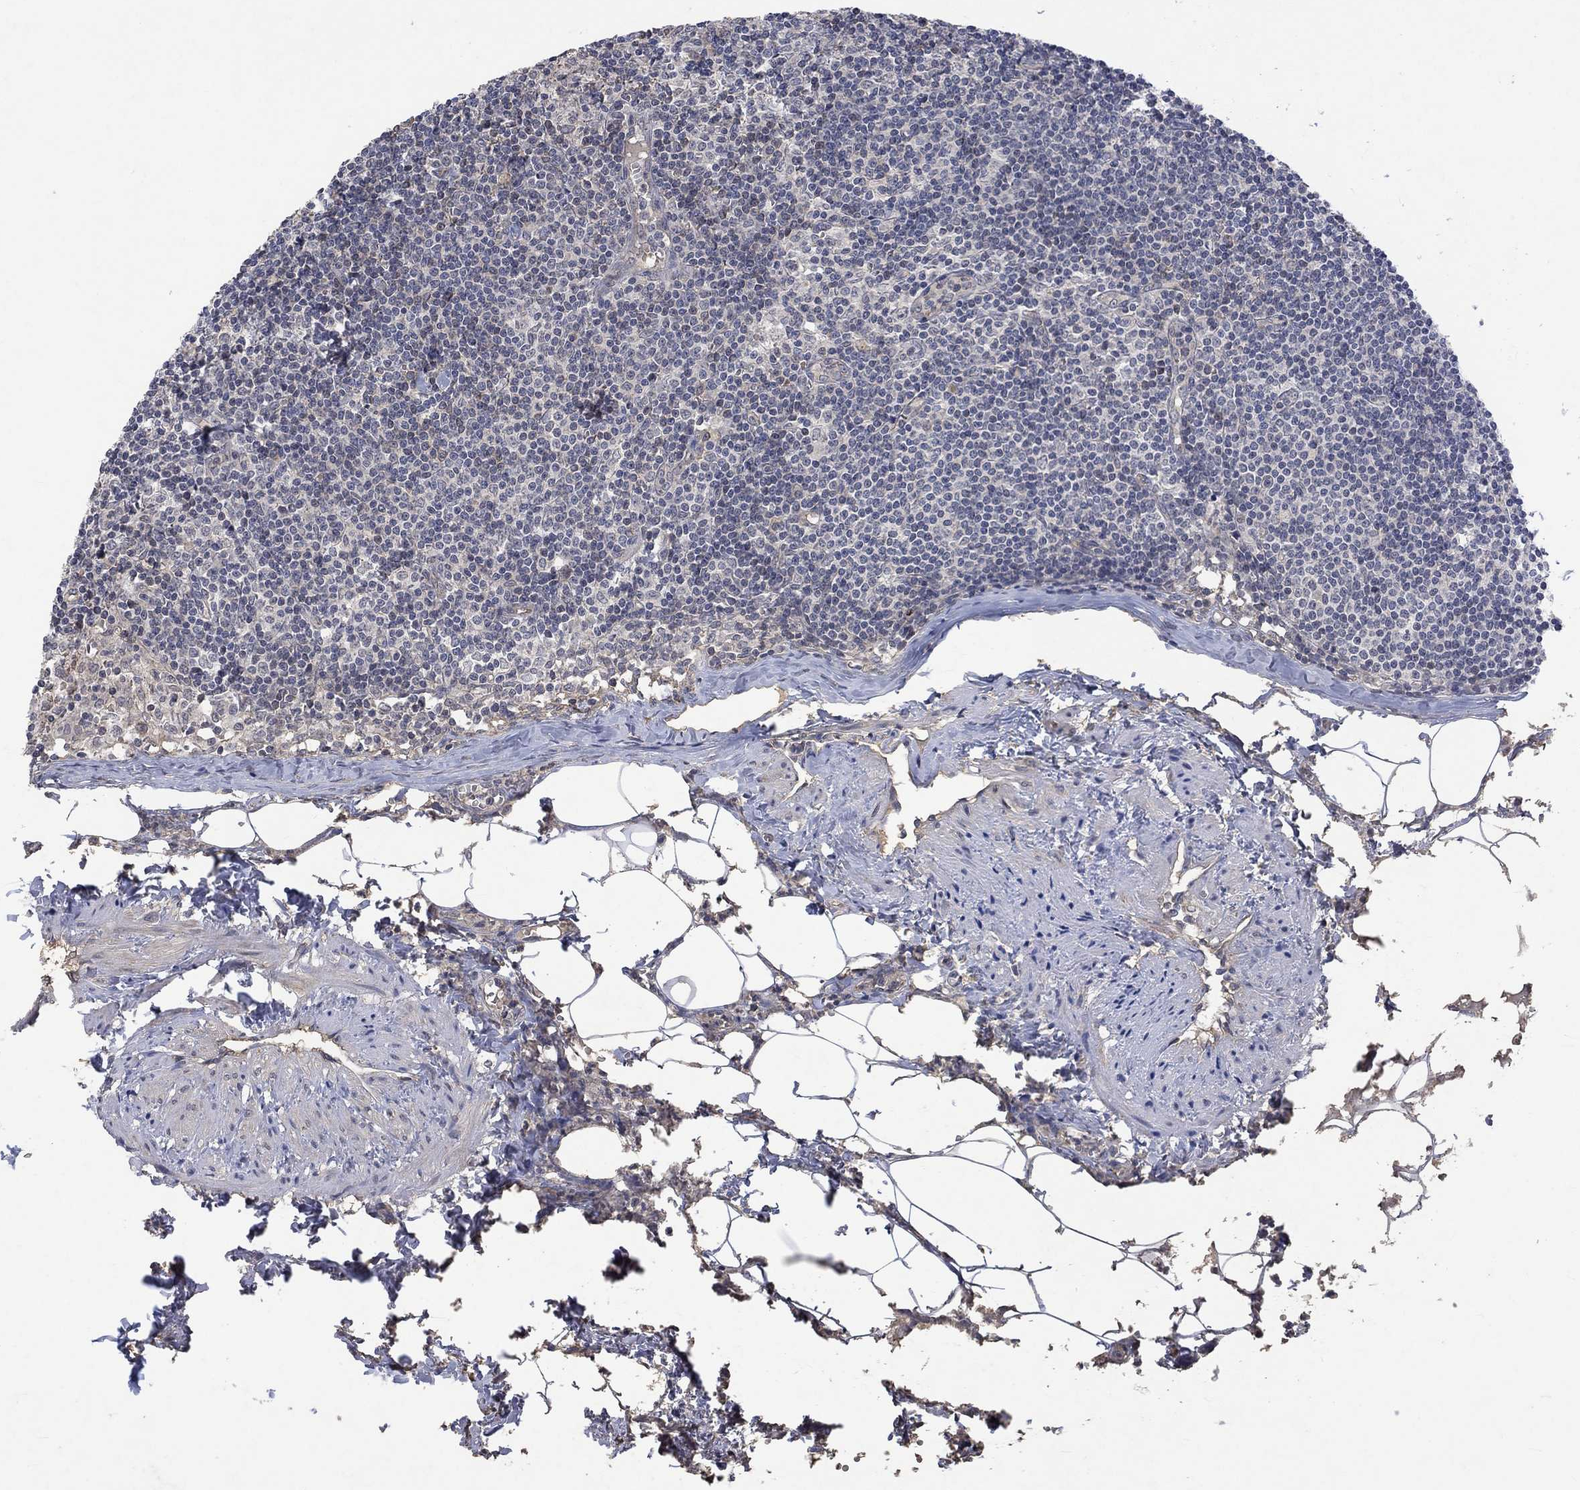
{"staining": {"intensity": "negative", "quantity": "none", "location": "none"}, "tissue": "lymph node", "cell_type": "Germinal center cells", "image_type": "normal", "snomed": [{"axis": "morphology", "description": "Normal tissue, NOS"}, {"axis": "topography", "description": "Lymph node"}], "caption": "The immunohistochemistry image has no significant staining in germinal center cells of lymph node. (DAB (3,3'-diaminobenzidine) immunohistochemistry (IHC) visualized using brightfield microscopy, high magnification).", "gene": "GRIN2D", "patient": {"sex": "female", "age": 51}}